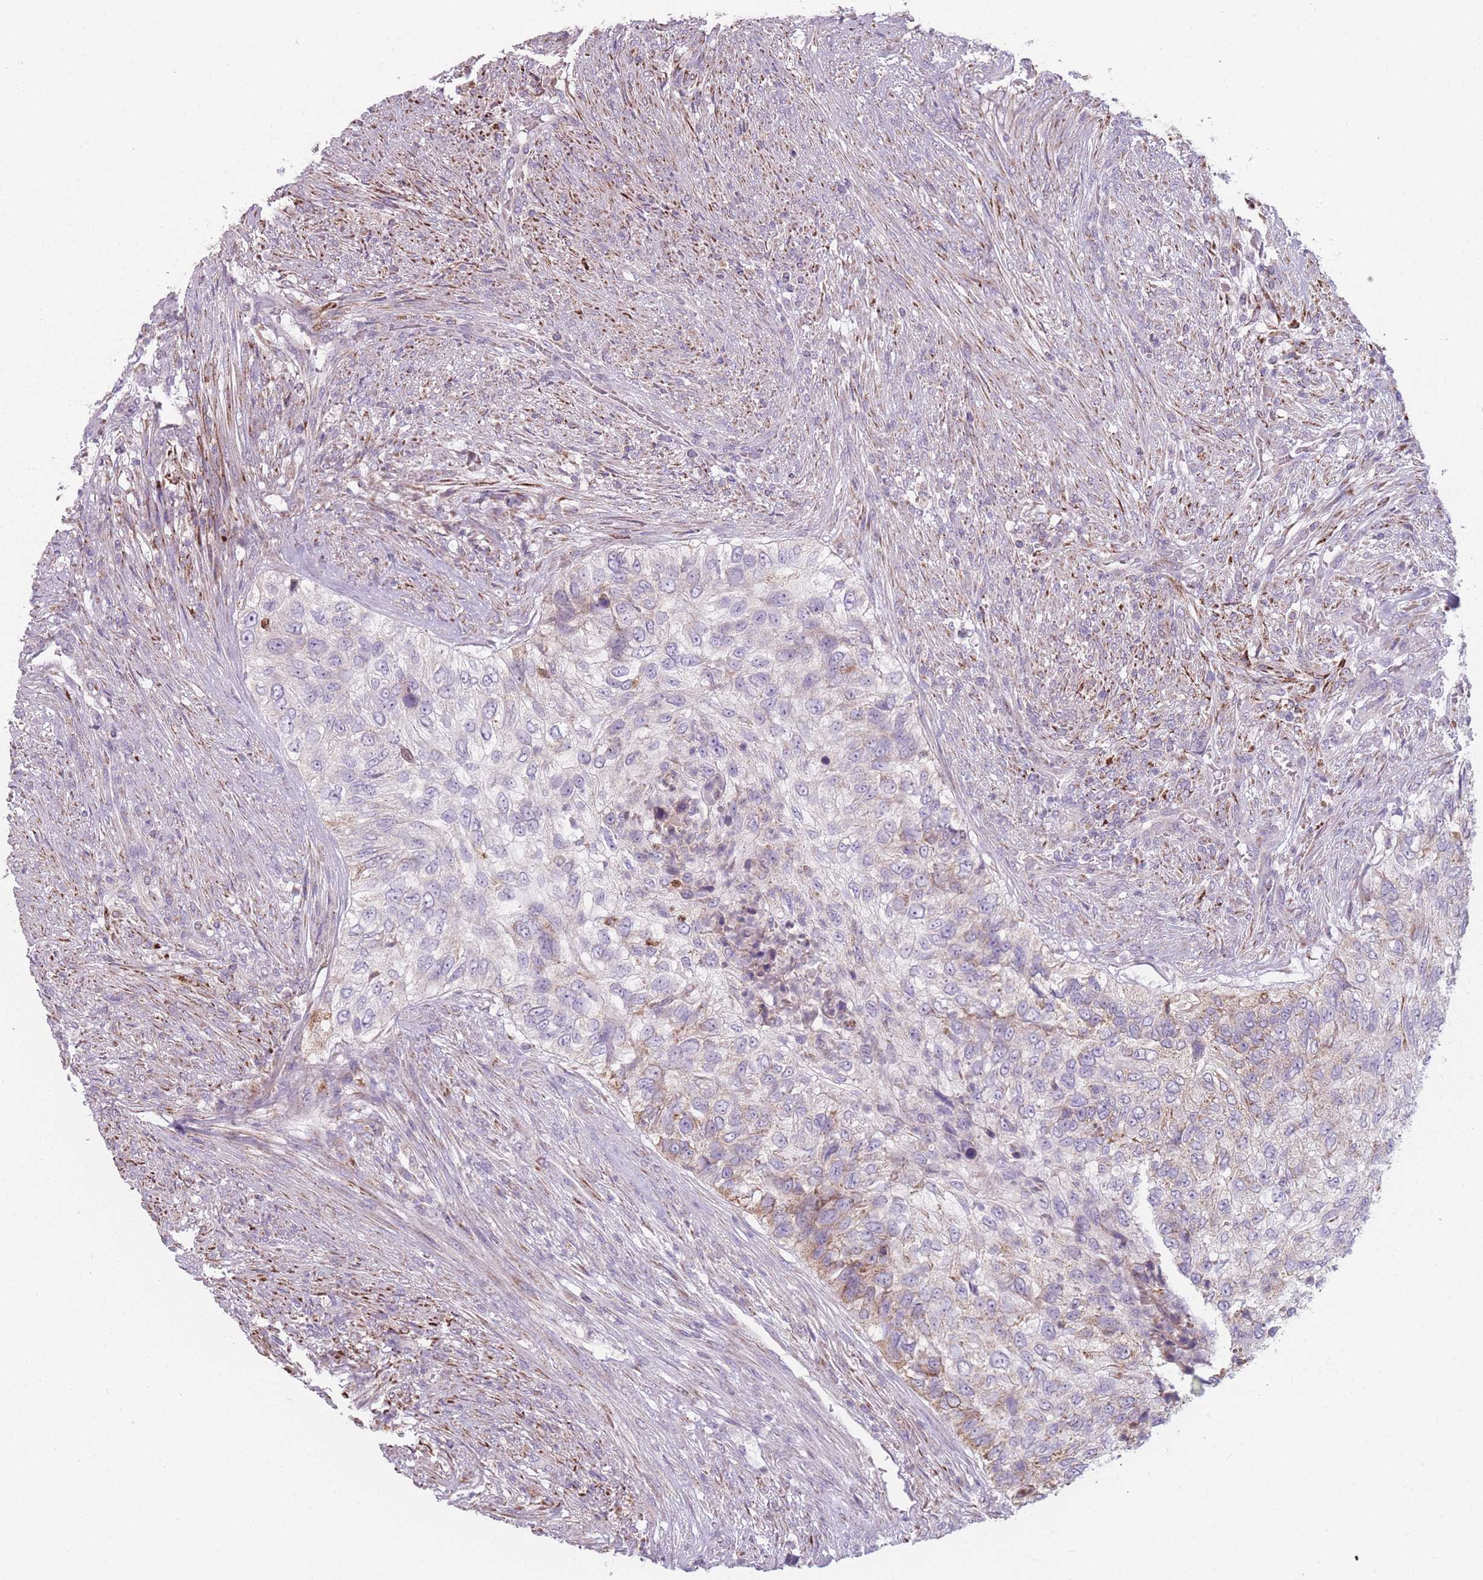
{"staining": {"intensity": "moderate", "quantity": "<25%", "location": "cytoplasmic/membranous"}, "tissue": "urothelial cancer", "cell_type": "Tumor cells", "image_type": "cancer", "snomed": [{"axis": "morphology", "description": "Urothelial carcinoma, High grade"}, {"axis": "topography", "description": "Urinary bladder"}], "caption": "The photomicrograph displays immunohistochemical staining of urothelial carcinoma (high-grade). There is moderate cytoplasmic/membranous expression is identified in approximately <25% of tumor cells.", "gene": "PEX11B", "patient": {"sex": "female", "age": 60}}